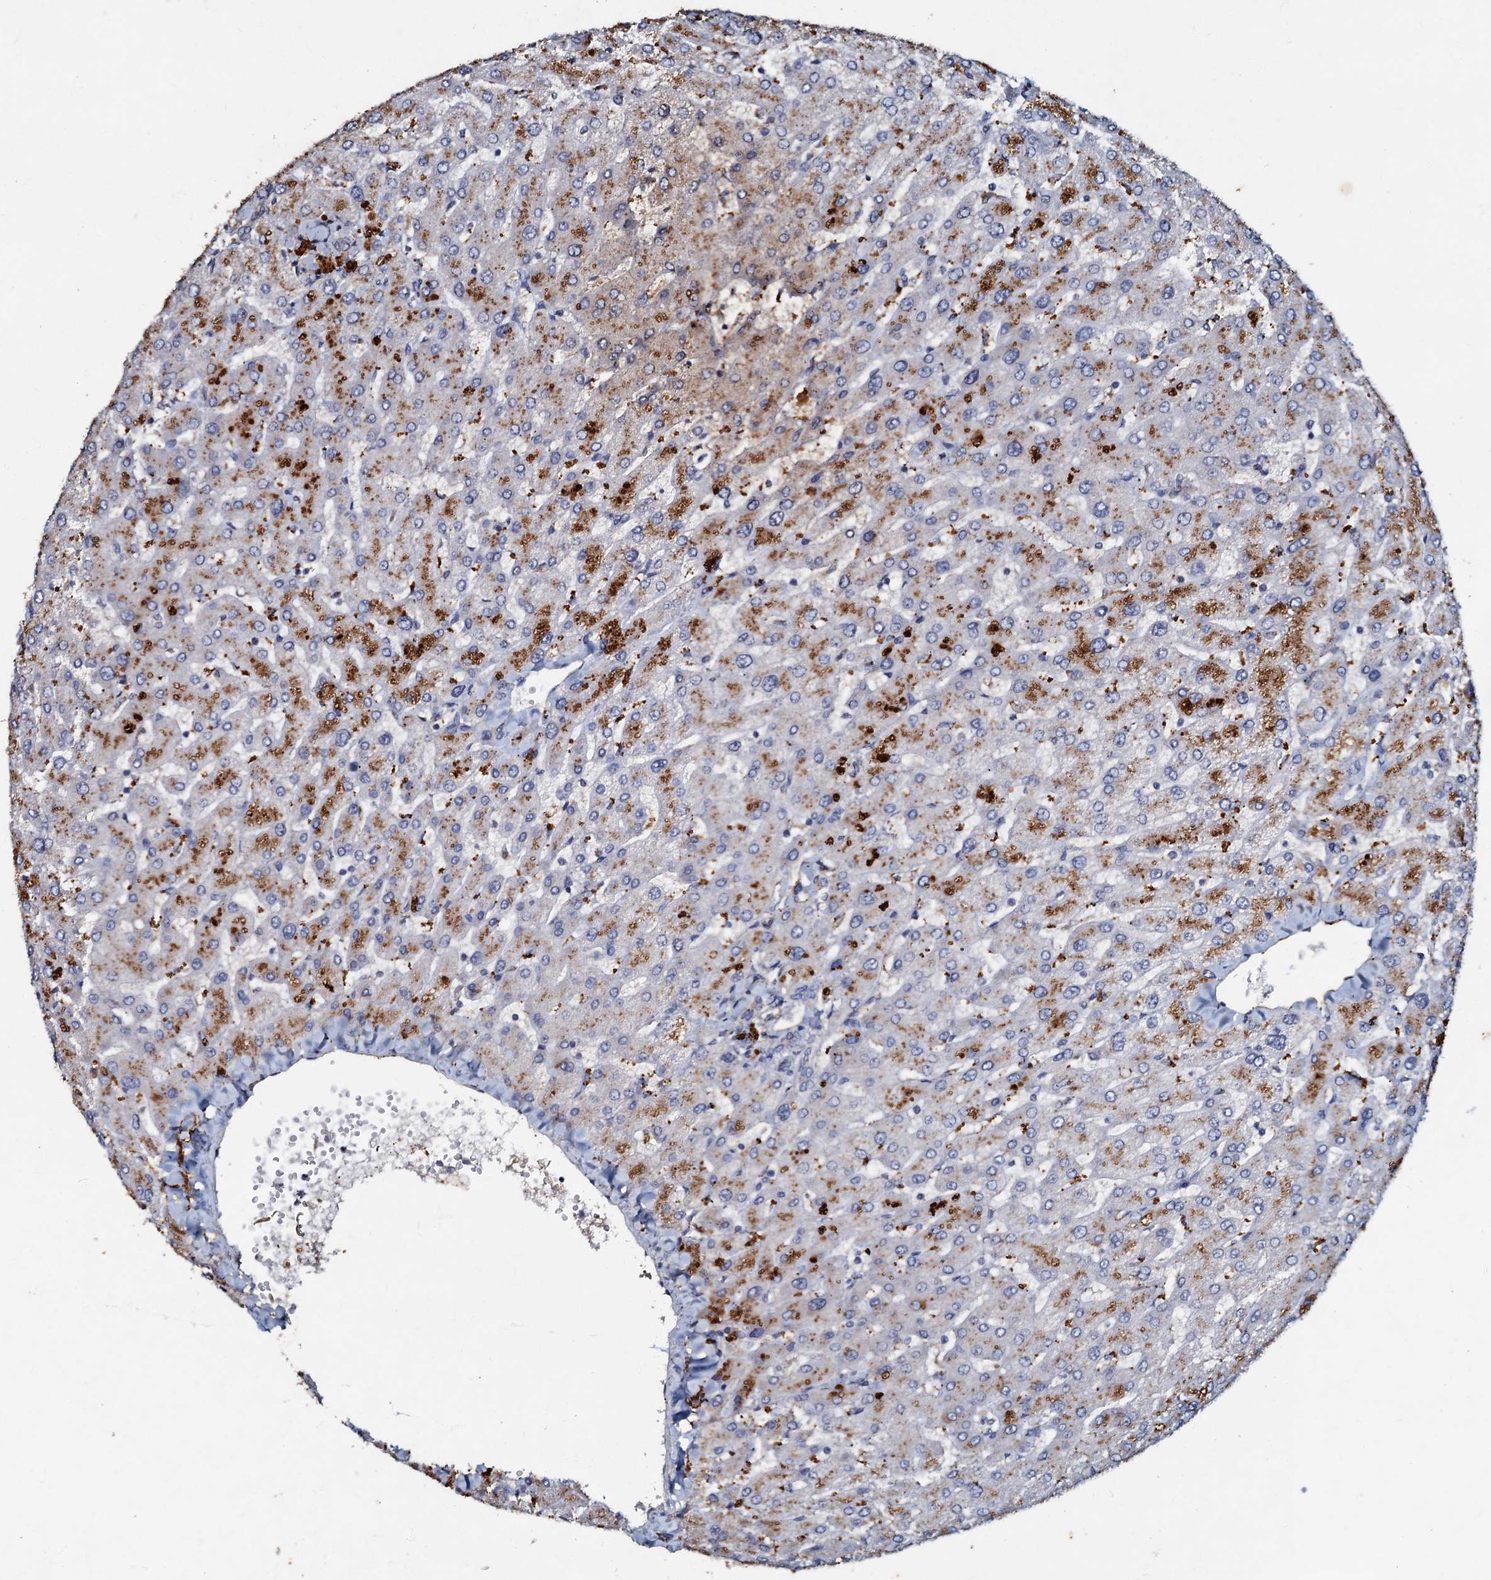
{"staining": {"intensity": "negative", "quantity": "none", "location": "none"}, "tissue": "liver", "cell_type": "Cholangiocytes", "image_type": "normal", "snomed": [{"axis": "morphology", "description": "Normal tissue, NOS"}, {"axis": "topography", "description": "Liver"}], "caption": "Human liver stained for a protein using immunohistochemistry (IHC) demonstrates no expression in cholangiocytes.", "gene": "MANSC4", "patient": {"sex": "male", "age": 55}}